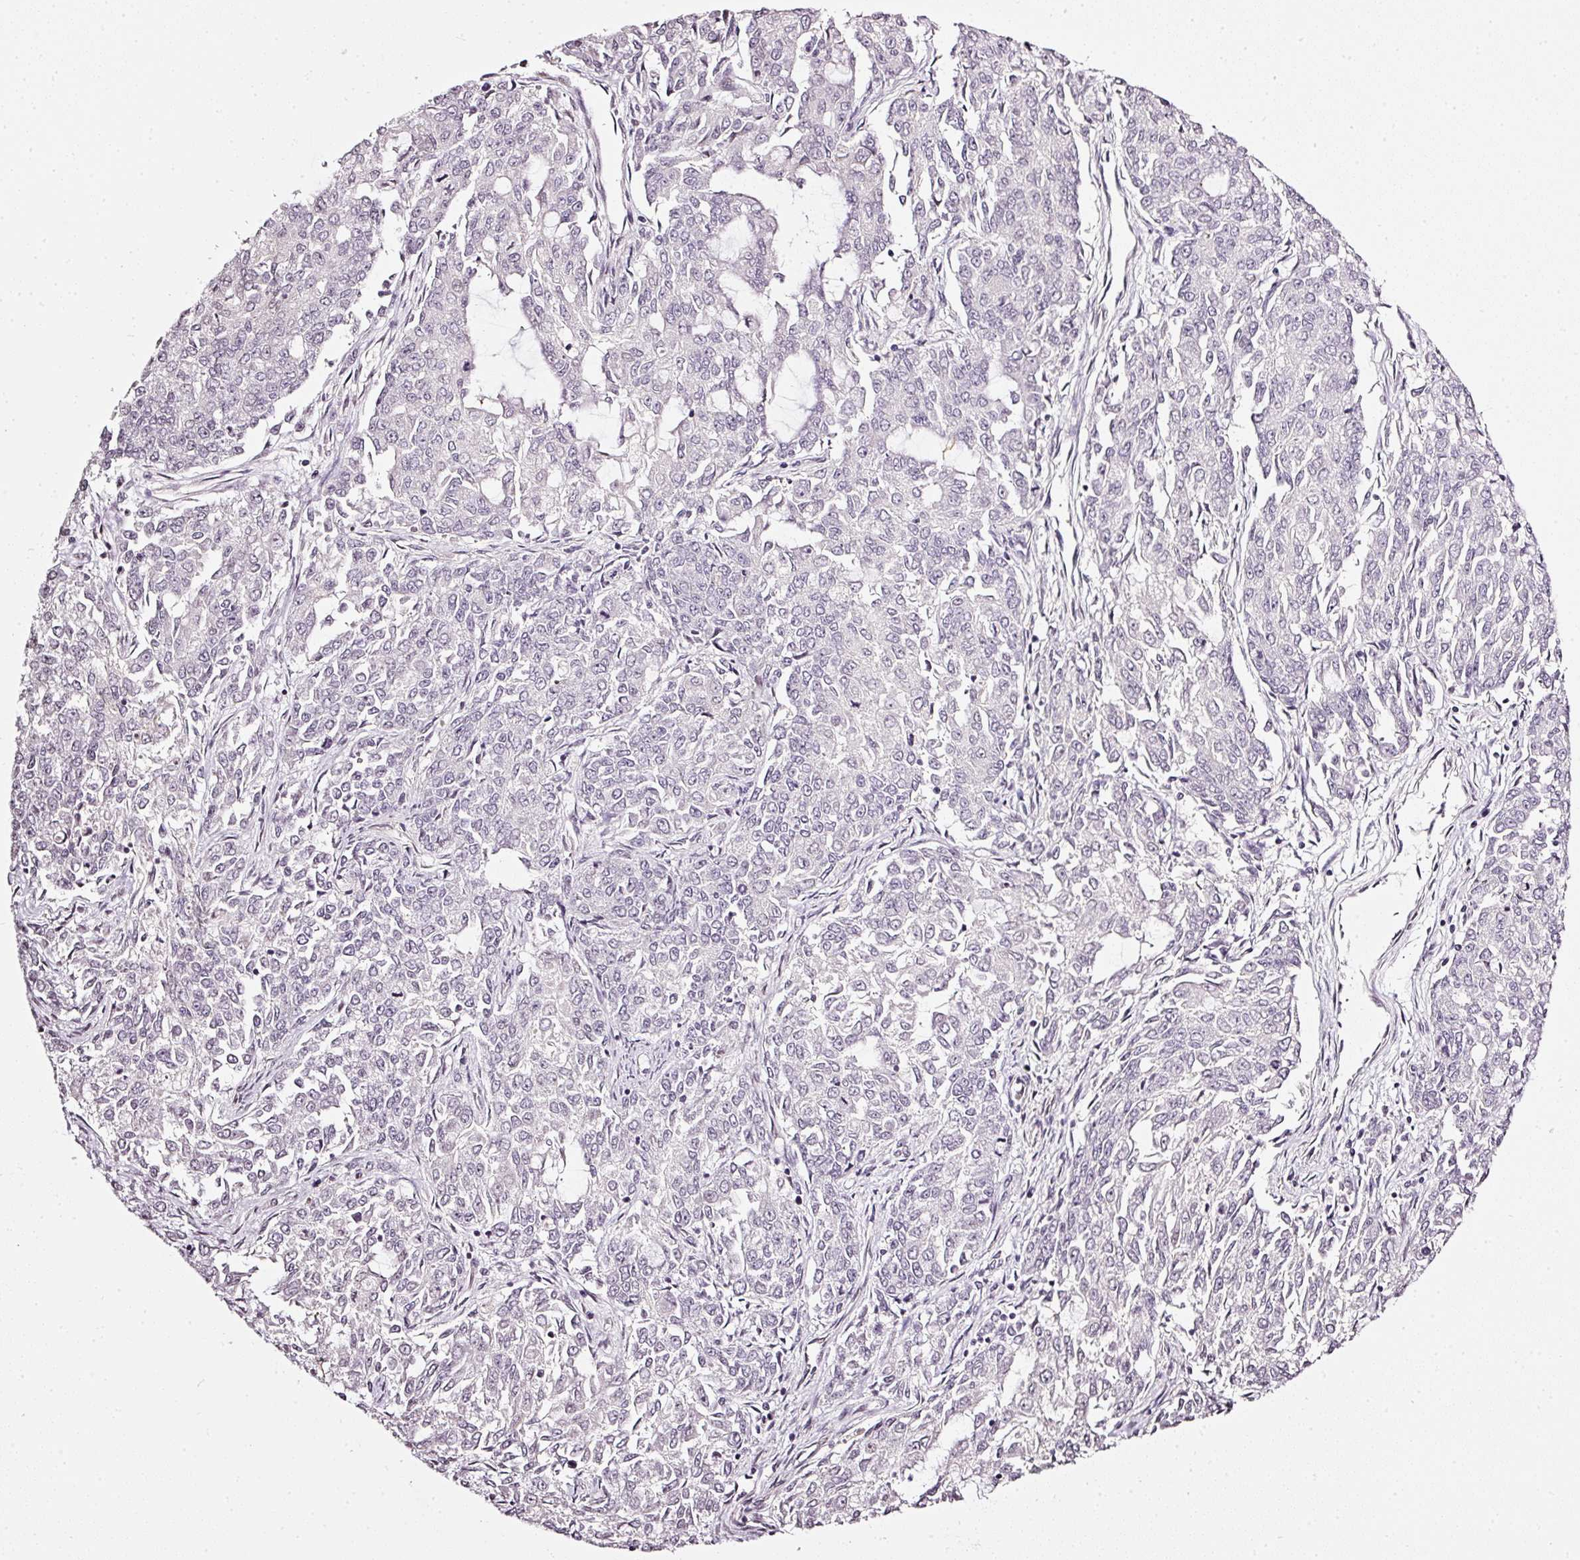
{"staining": {"intensity": "negative", "quantity": "none", "location": "none"}, "tissue": "endometrial cancer", "cell_type": "Tumor cells", "image_type": "cancer", "snomed": [{"axis": "morphology", "description": "Adenocarcinoma, NOS"}, {"axis": "topography", "description": "Endometrium"}], "caption": "DAB immunohistochemical staining of human endometrial cancer shows no significant staining in tumor cells.", "gene": "NRDE2", "patient": {"sex": "female", "age": 50}}